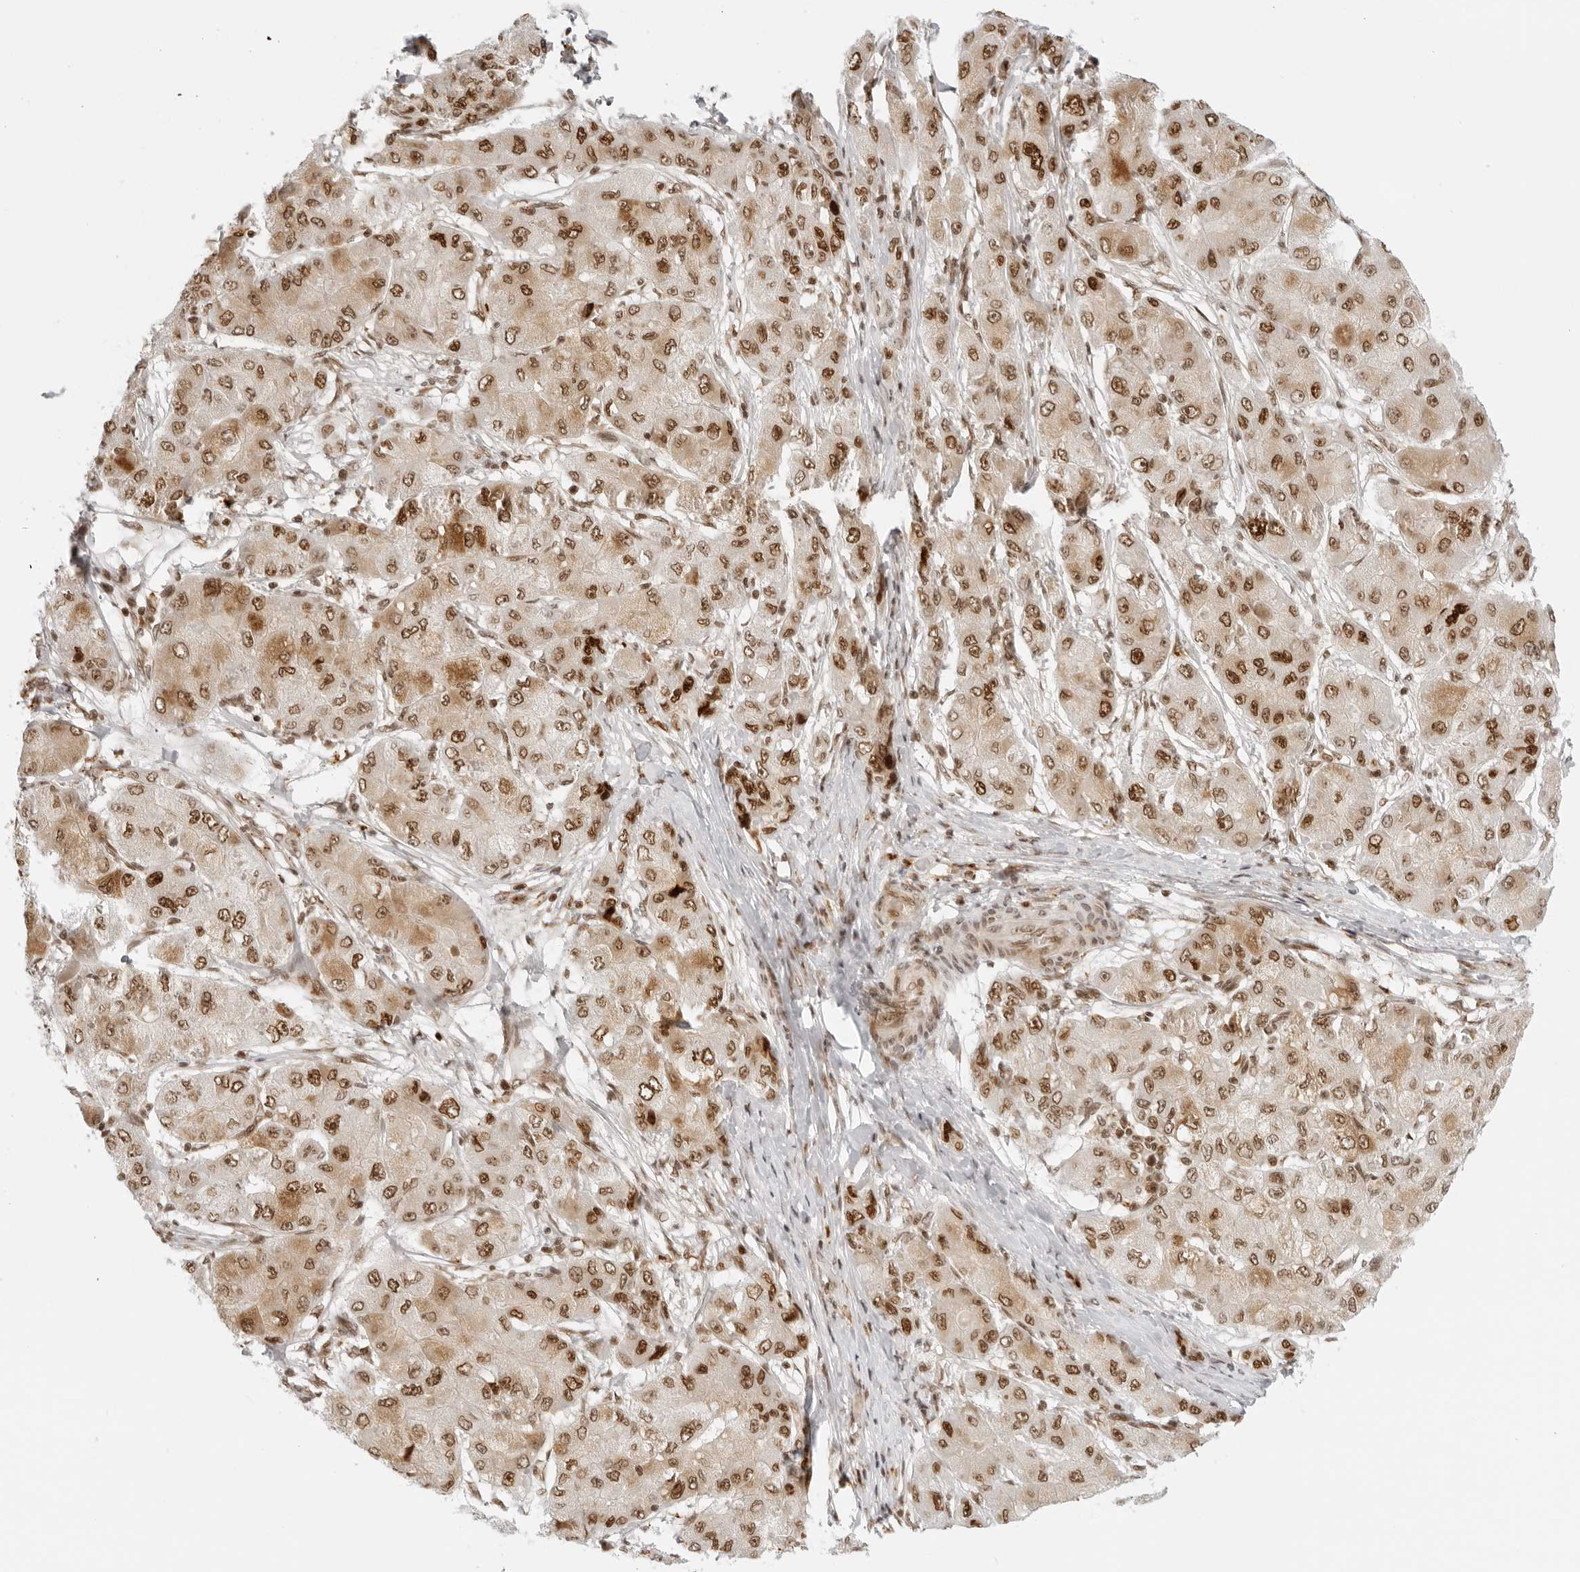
{"staining": {"intensity": "moderate", "quantity": ">75%", "location": "nuclear"}, "tissue": "liver cancer", "cell_type": "Tumor cells", "image_type": "cancer", "snomed": [{"axis": "morphology", "description": "Carcinoma, Hepatocellular, NOS"}, {"axis": "topography", "description": "Liver"}], "caption": "IHC micrograph of neoplastic tissue: human liver hepatocellular carcinoma stained using IHC demonstrates medium levels of moderate protein expression localized specifically in the nuclear of tumor cells, appearing as a nuclear brown color.", "gene": "RCC1", "patient": {"sex": "male", "age": 80}}